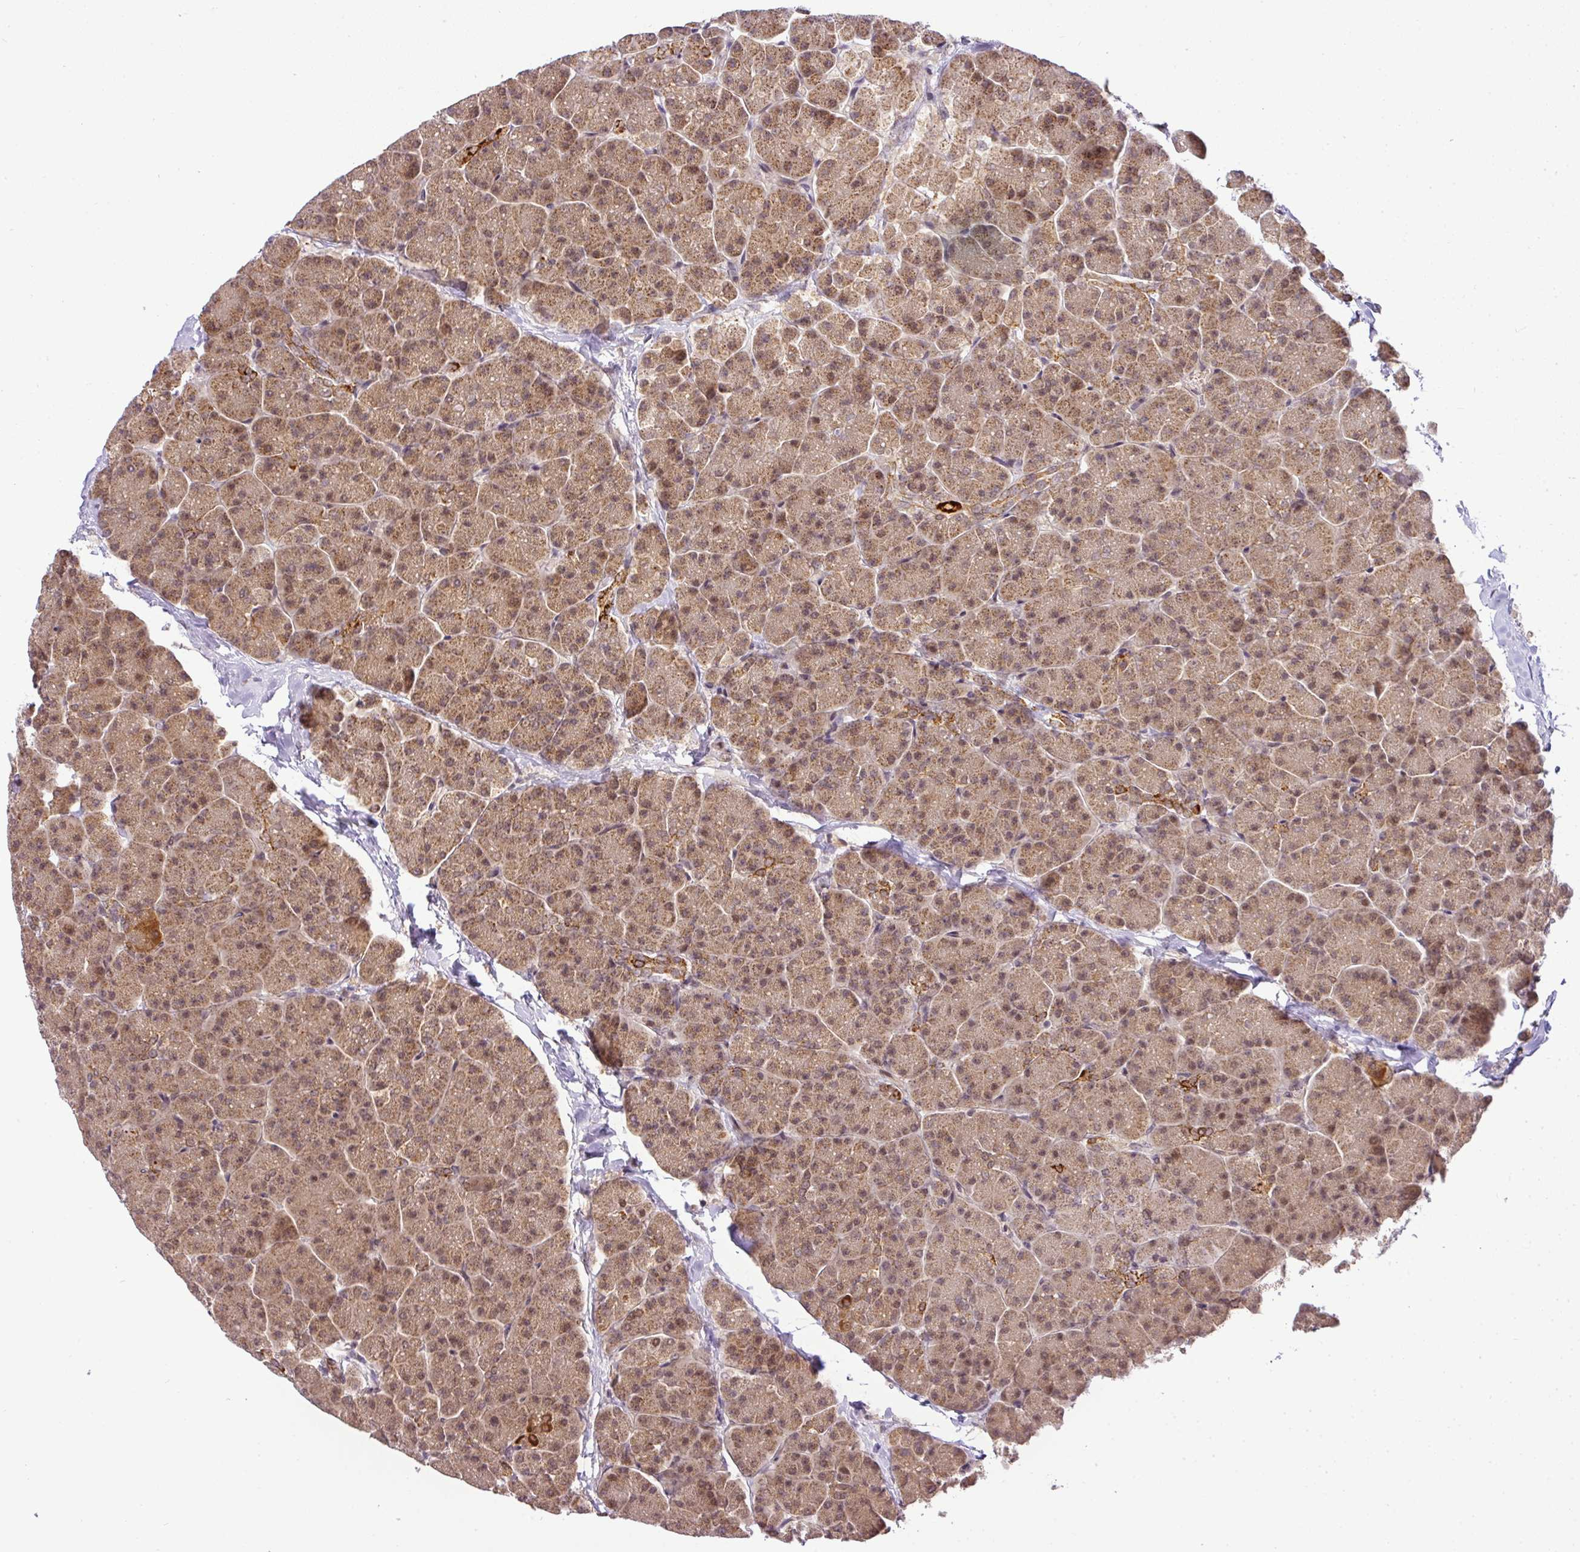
{"staining": {"intensity": "moderate", "quantity": ">75%", "location": "cytoplasmic/membranous,nuclear"}, "tissue": "pancreas", "cell_type": "Exocrine glandular cells", "image_type": "normal", "snomed": [{"axis": "morphology", "description": "Normal tissue, NOS"}, {"axis": "topography", "description": "Pancreas"}, {"axis": "topography", "description": "Peripheral nerve tissue"}], "caption": "Brown immunohistochemical staining in benign human pancreas displays moderate cytoplasmic/membranous,nuclear positivity in about >75% of exocrine glandular cells.", "gene": "C1orf226", "patient": {"sex": "male", "age": 54}}